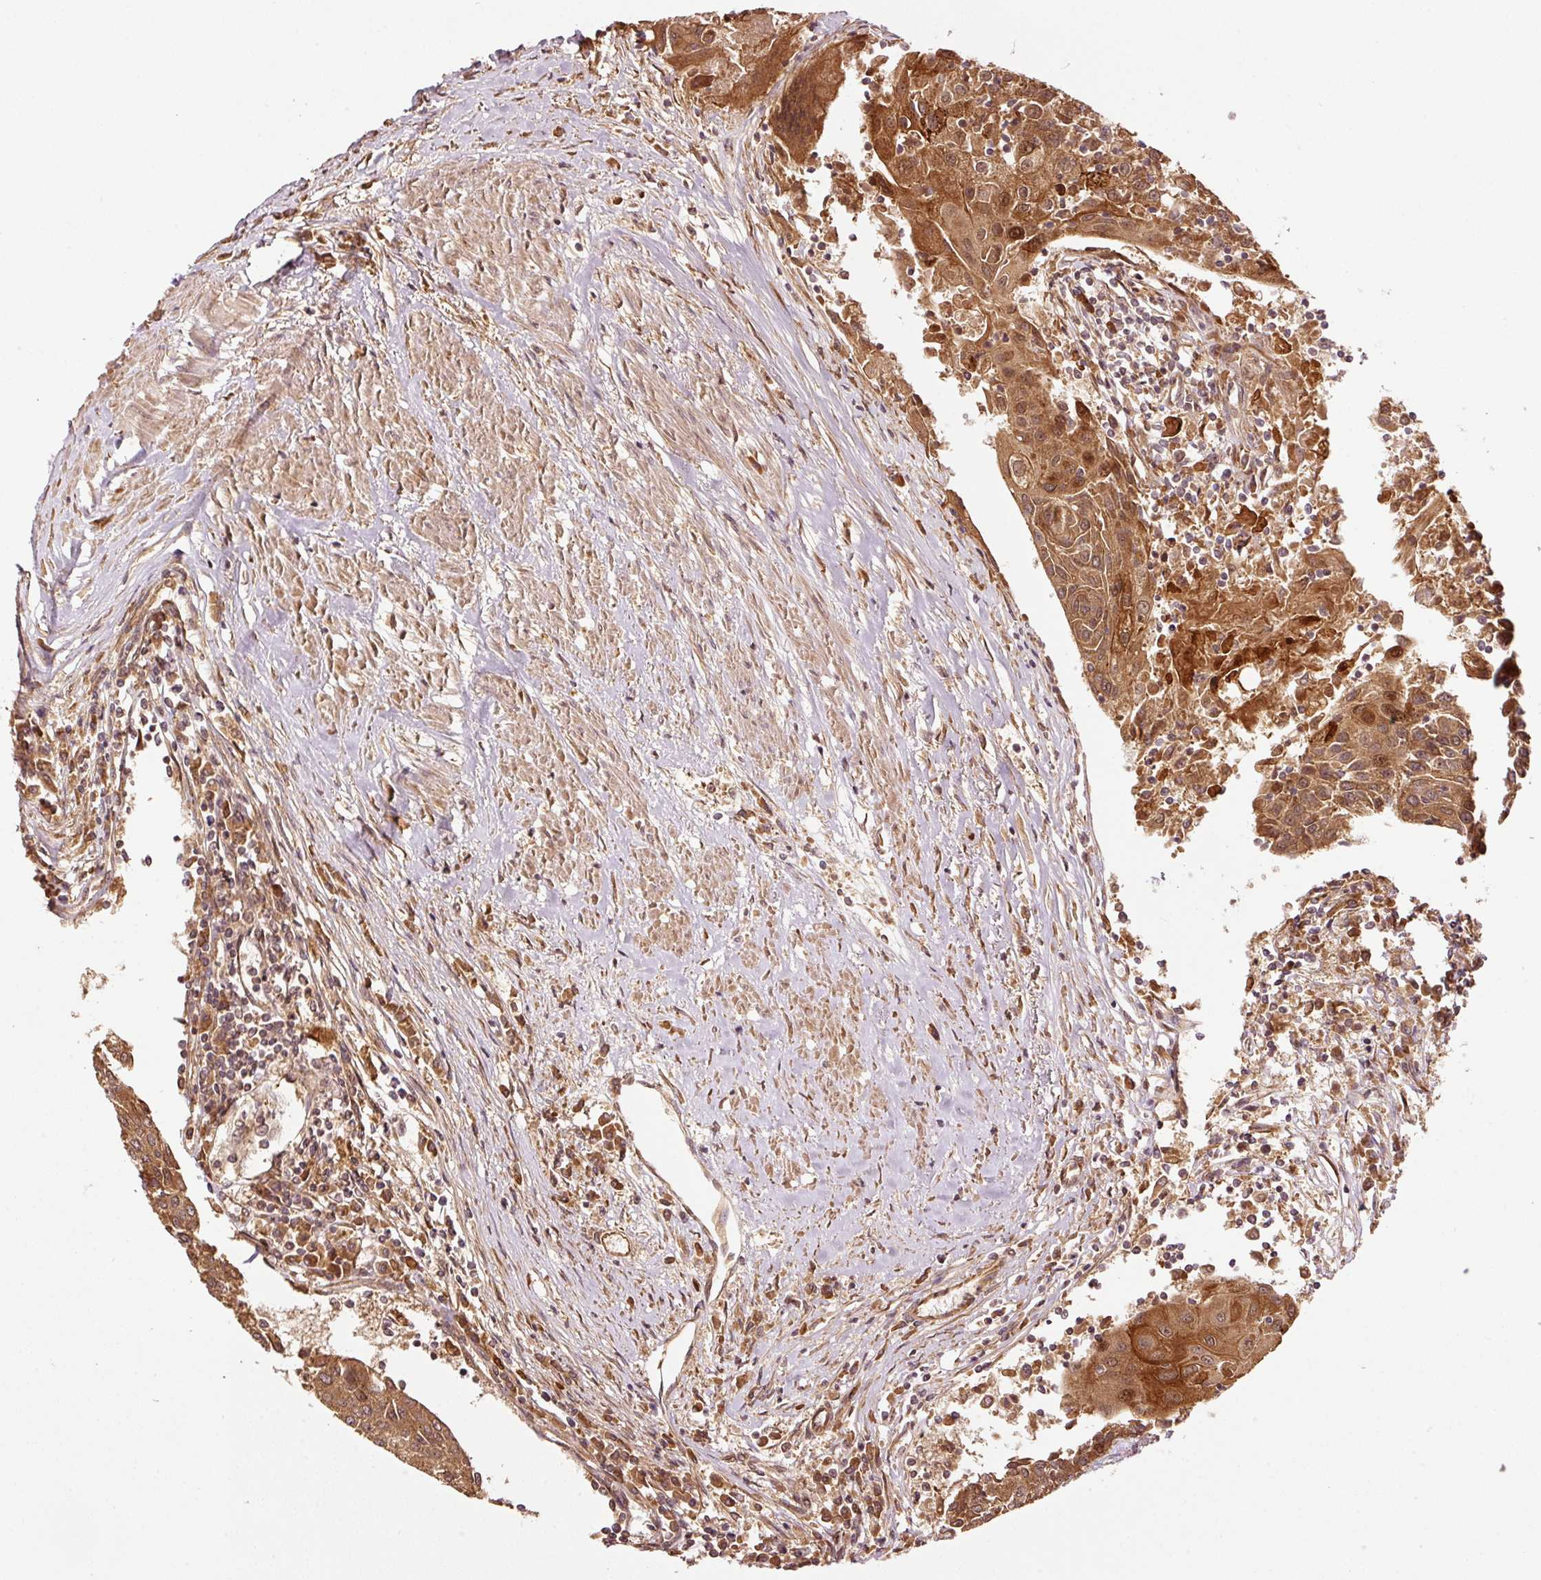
{"staining": {"intensity": "strong", "quantity": ">75%", "location": "cytoplasmic/membranous,nuclear"}, "tissue": "urothelial cancer", "cell_type": "Tumor cells", "image_type": "cancer", "snomed": [{"axis": "morphology", "description": "Urothelial carcinoma, High grade"}, {"axis": "topography", "description": "Urinary bladder"}], "caption": "Tumor cells demonstrate high levels of strong cytoplasmic/membranous and nuclear positivity in about >75% of cells in human high-grade urothelial carcinoma. (DAB IHC with brightfield microscopy, high magnification).", "gene": "OXER1", "patient": {"sex": "female", "age": 85}}